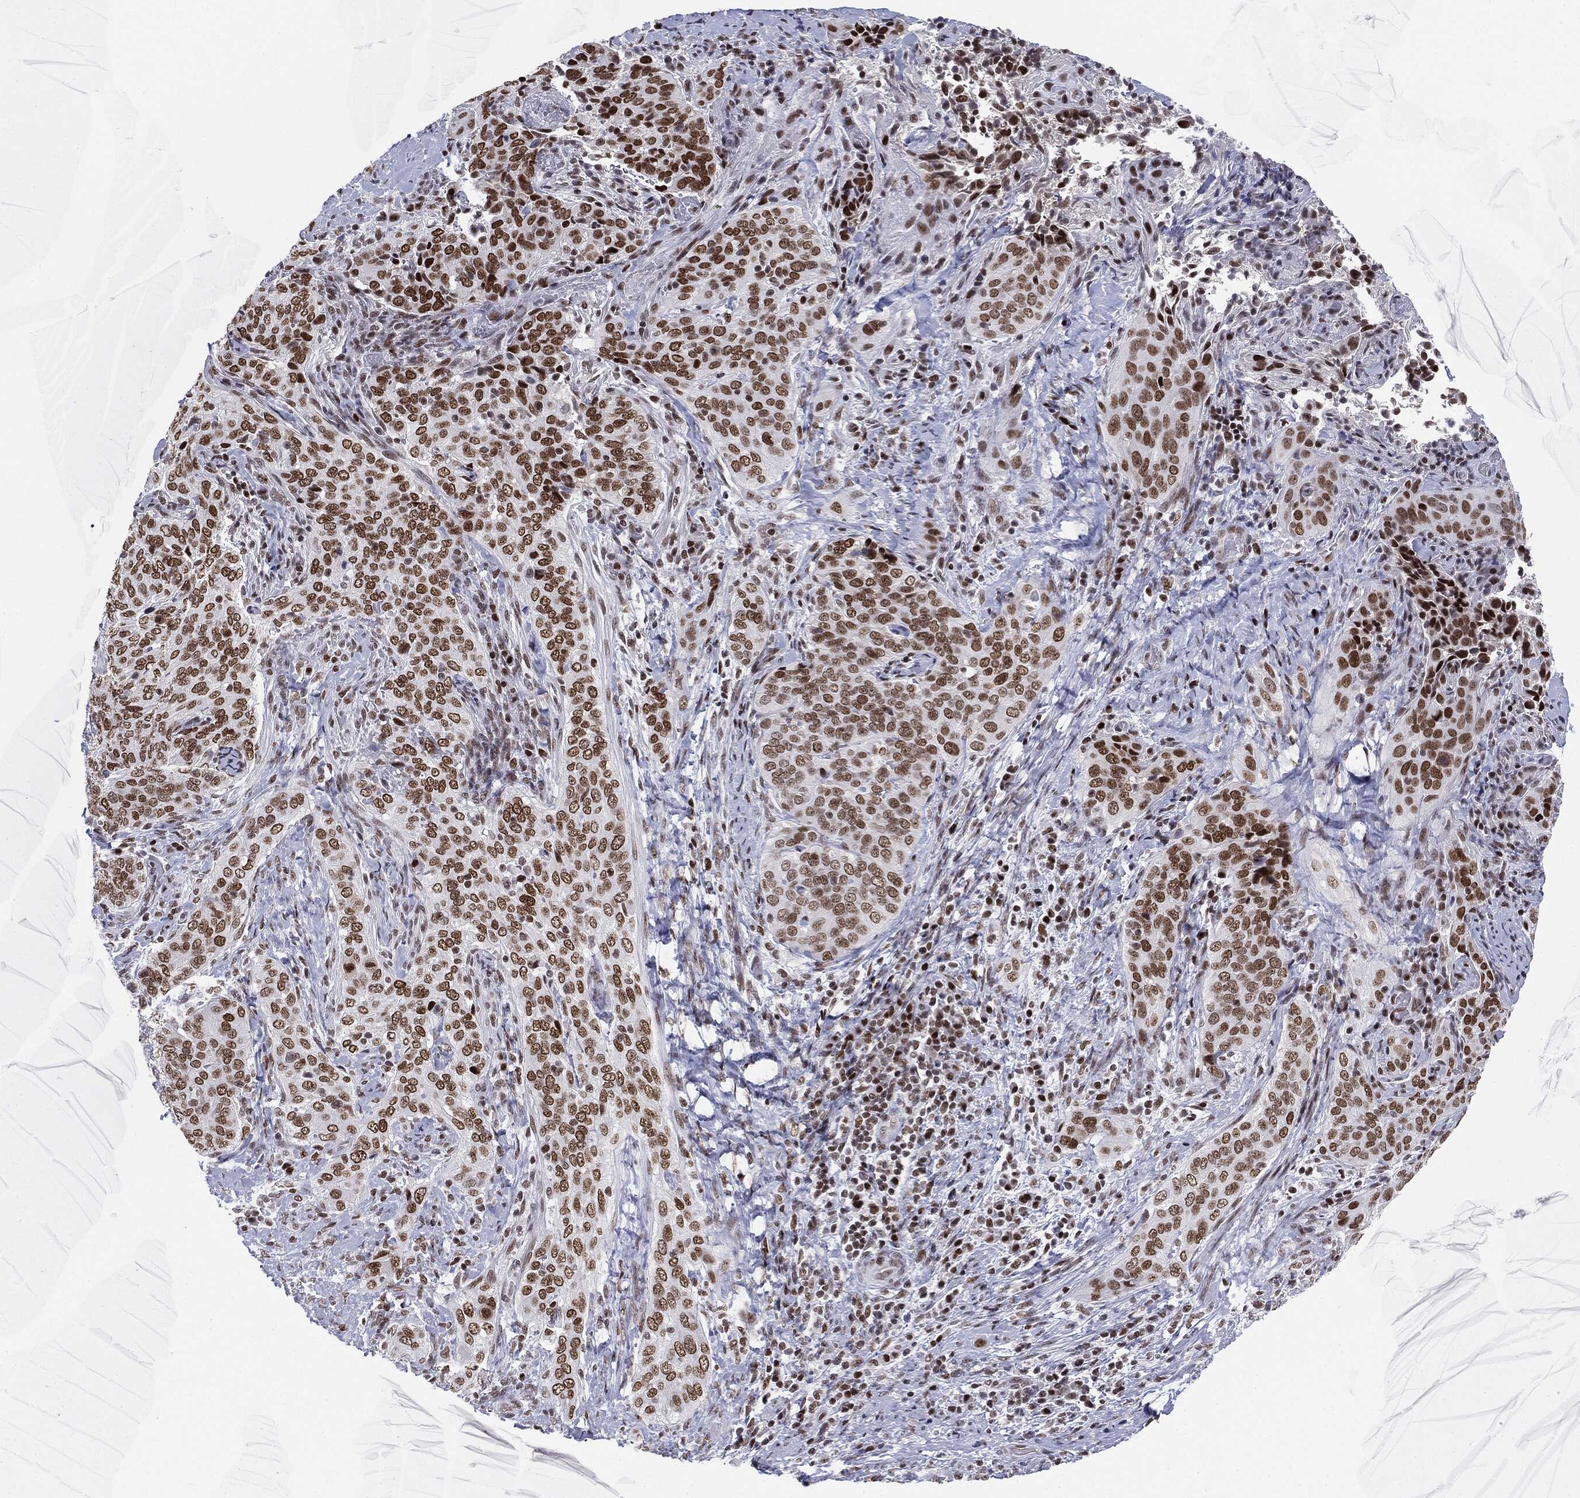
{"staining": {"intensity": "strong", "quantity": ">75%", "location": "nuclear"}, "tissue": "cervical cancer", "cell_type": "Tumor cells", "image_type": "cancer", "snomed": [{"axis": "morphology", "description": "Squamous cell carcinoma, NOS"}, {"axis": "topography", "description": "Cervix"}], "caption": "Human cervical cancer stained for a protein (brown) reveals strong nuclear positive expression in about >75% of tumor cells.", "gene": "MDC1", "patient": {"sex": "female", "age": 38}}